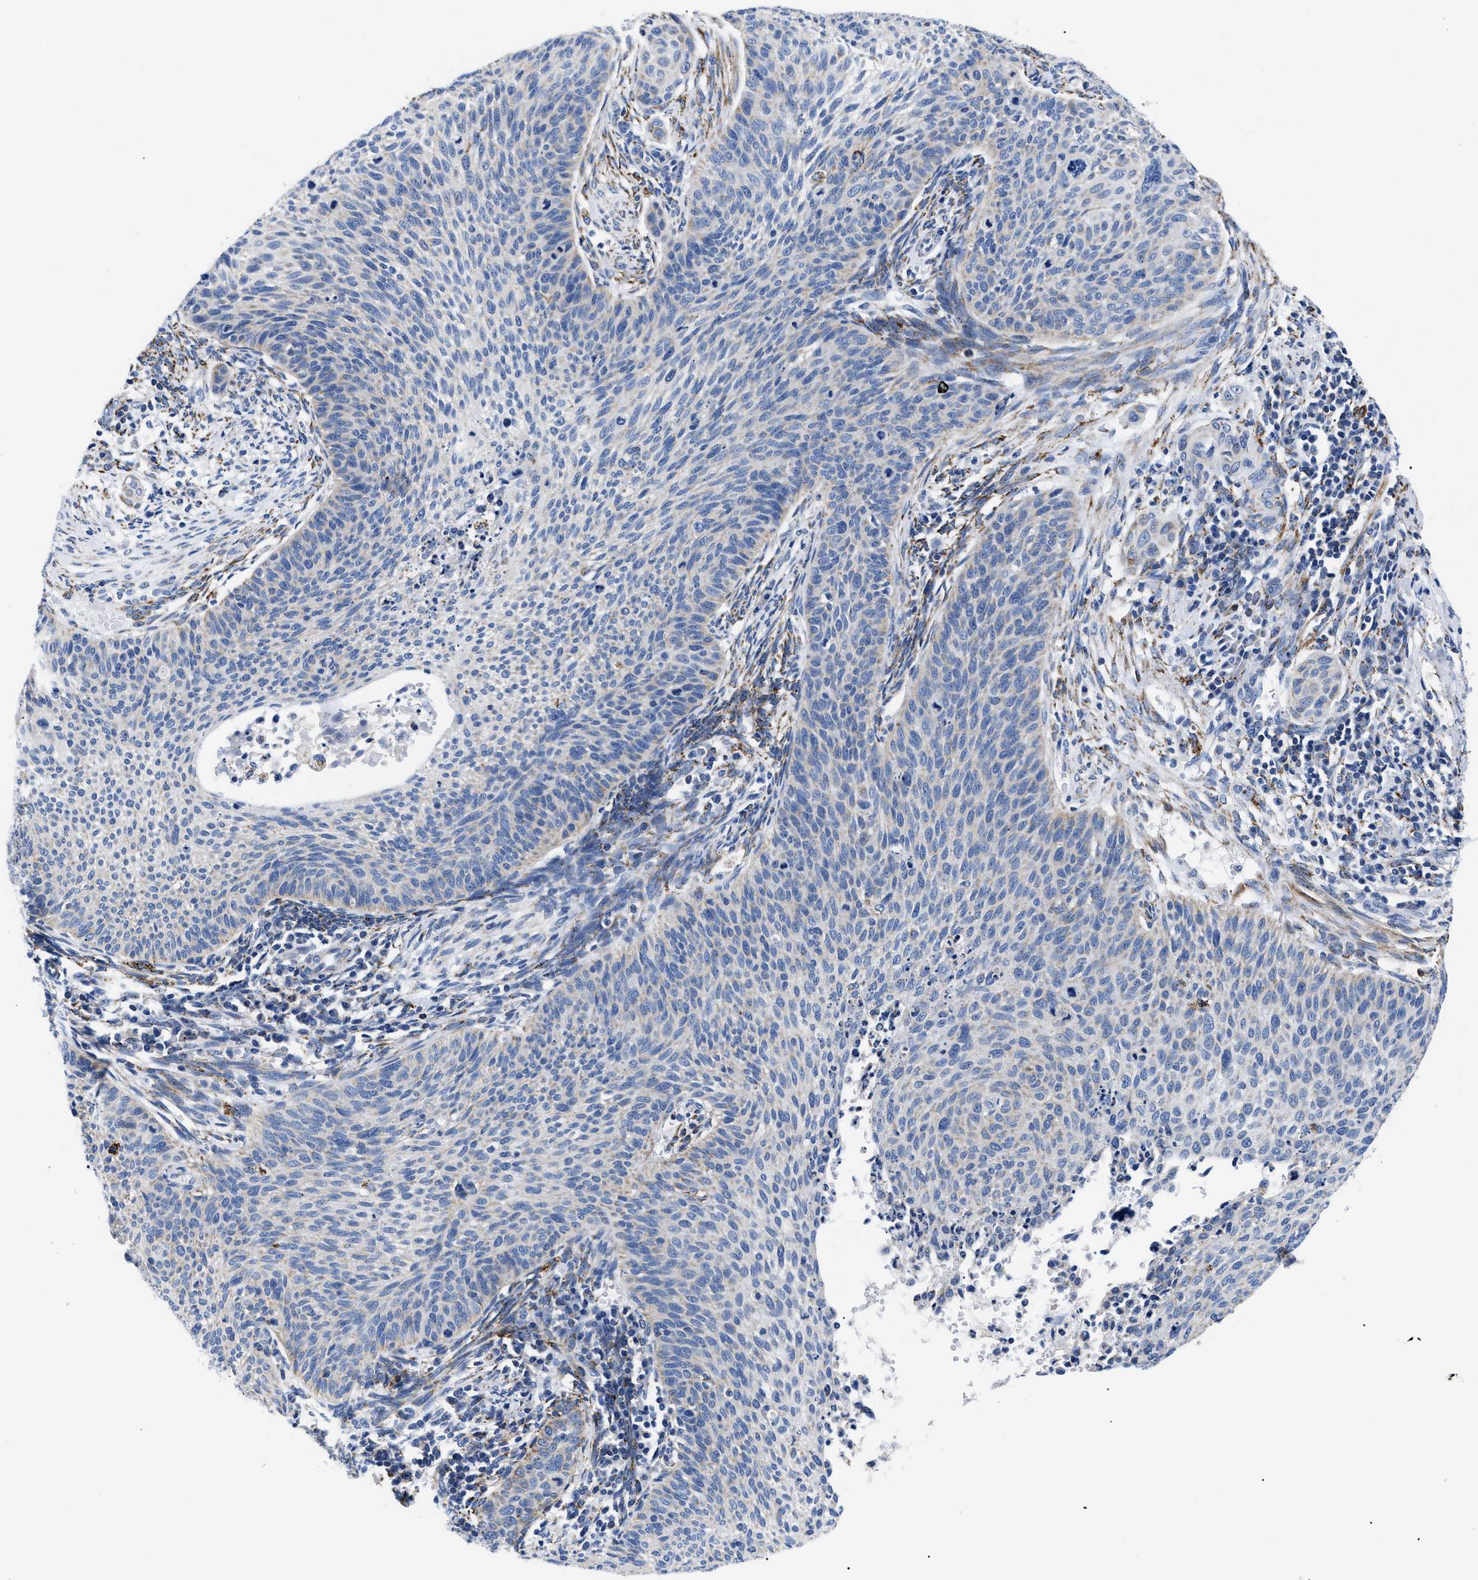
{"staining": {"intensity": "negative", "quantity": "none", "location": "none"}, "tissue": "cervical cancer", "cell_type": "Tumor cells", "image_type": "cancer", "snomed": [{"axis": "morphology", "description": "Squamous cell carcinoma, NOS"}, {"axis": "topography", "description": "Cervix"}], "caption": "This histopathology image is of cervical cancer stained with immunohistochemistry (IHC) to label a protein in brown with the nuclei are counter-stained blue. There is no staining in tumor cells. The staining was performed using DAB to visualize the protein expression in brown, while the nuclei were stained in blue with hematoxylin (Magnification: 20x).", "gene": "GPR149", "patient": {"sex": "female", "age": 70}}